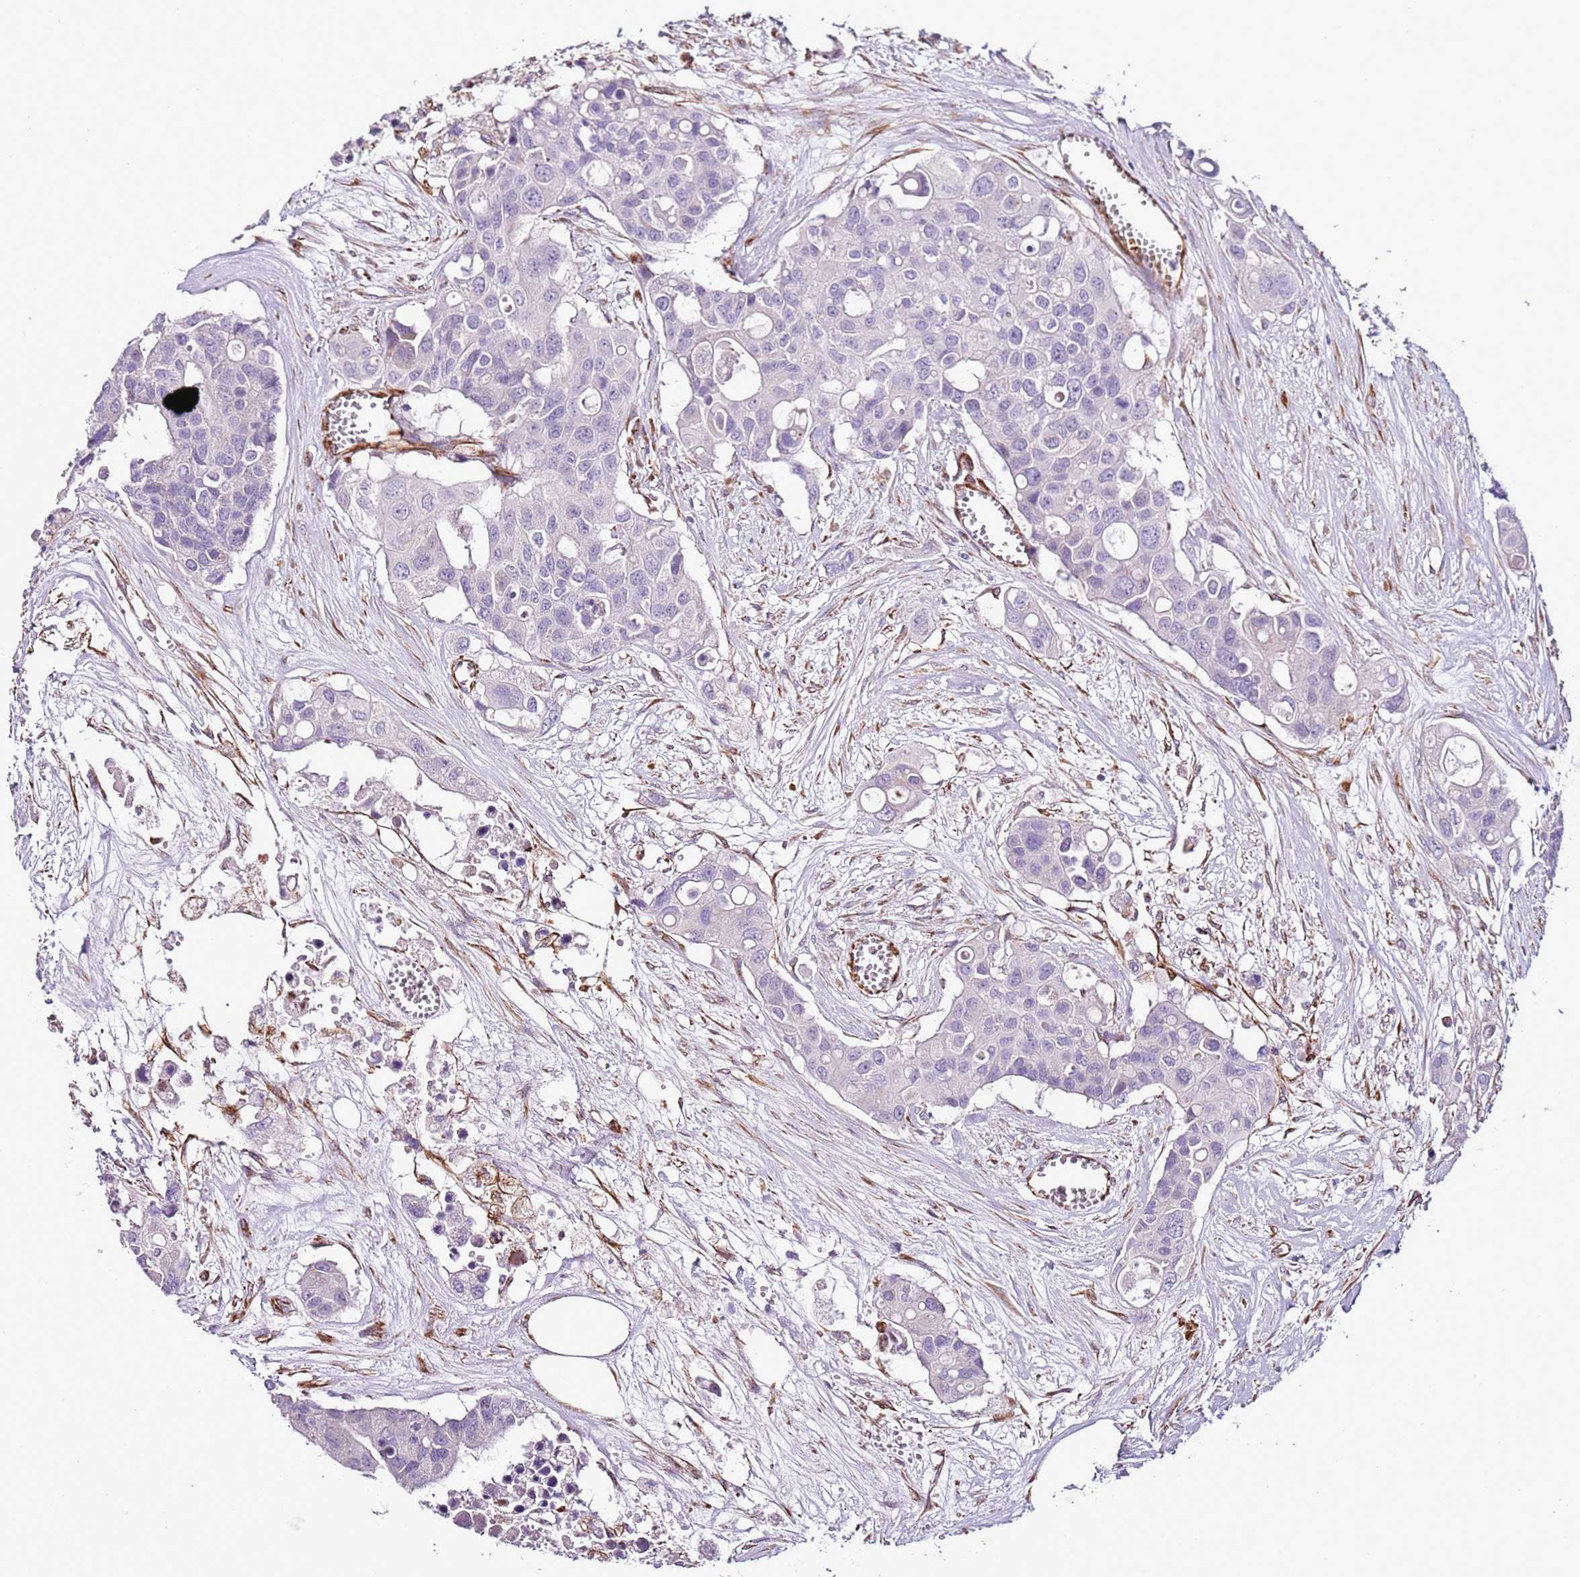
{"staining": {"intensity": "negative", "quantity": "none", "location": "none"}, "tissue": "colorectal cancer", "cell_type": "Tumor cells", "image_type": "cancer", "snomed": [{"axis": "morphology", "description": "Adenocarcinoma, NOS"}, {"axis": "topography", "description": "Colon"}], "caption": "Tumor cells show no significant positivity in colorectal cancer.", "gene": "ZNF786", "patient": {"sex": "male", "age": 77}}